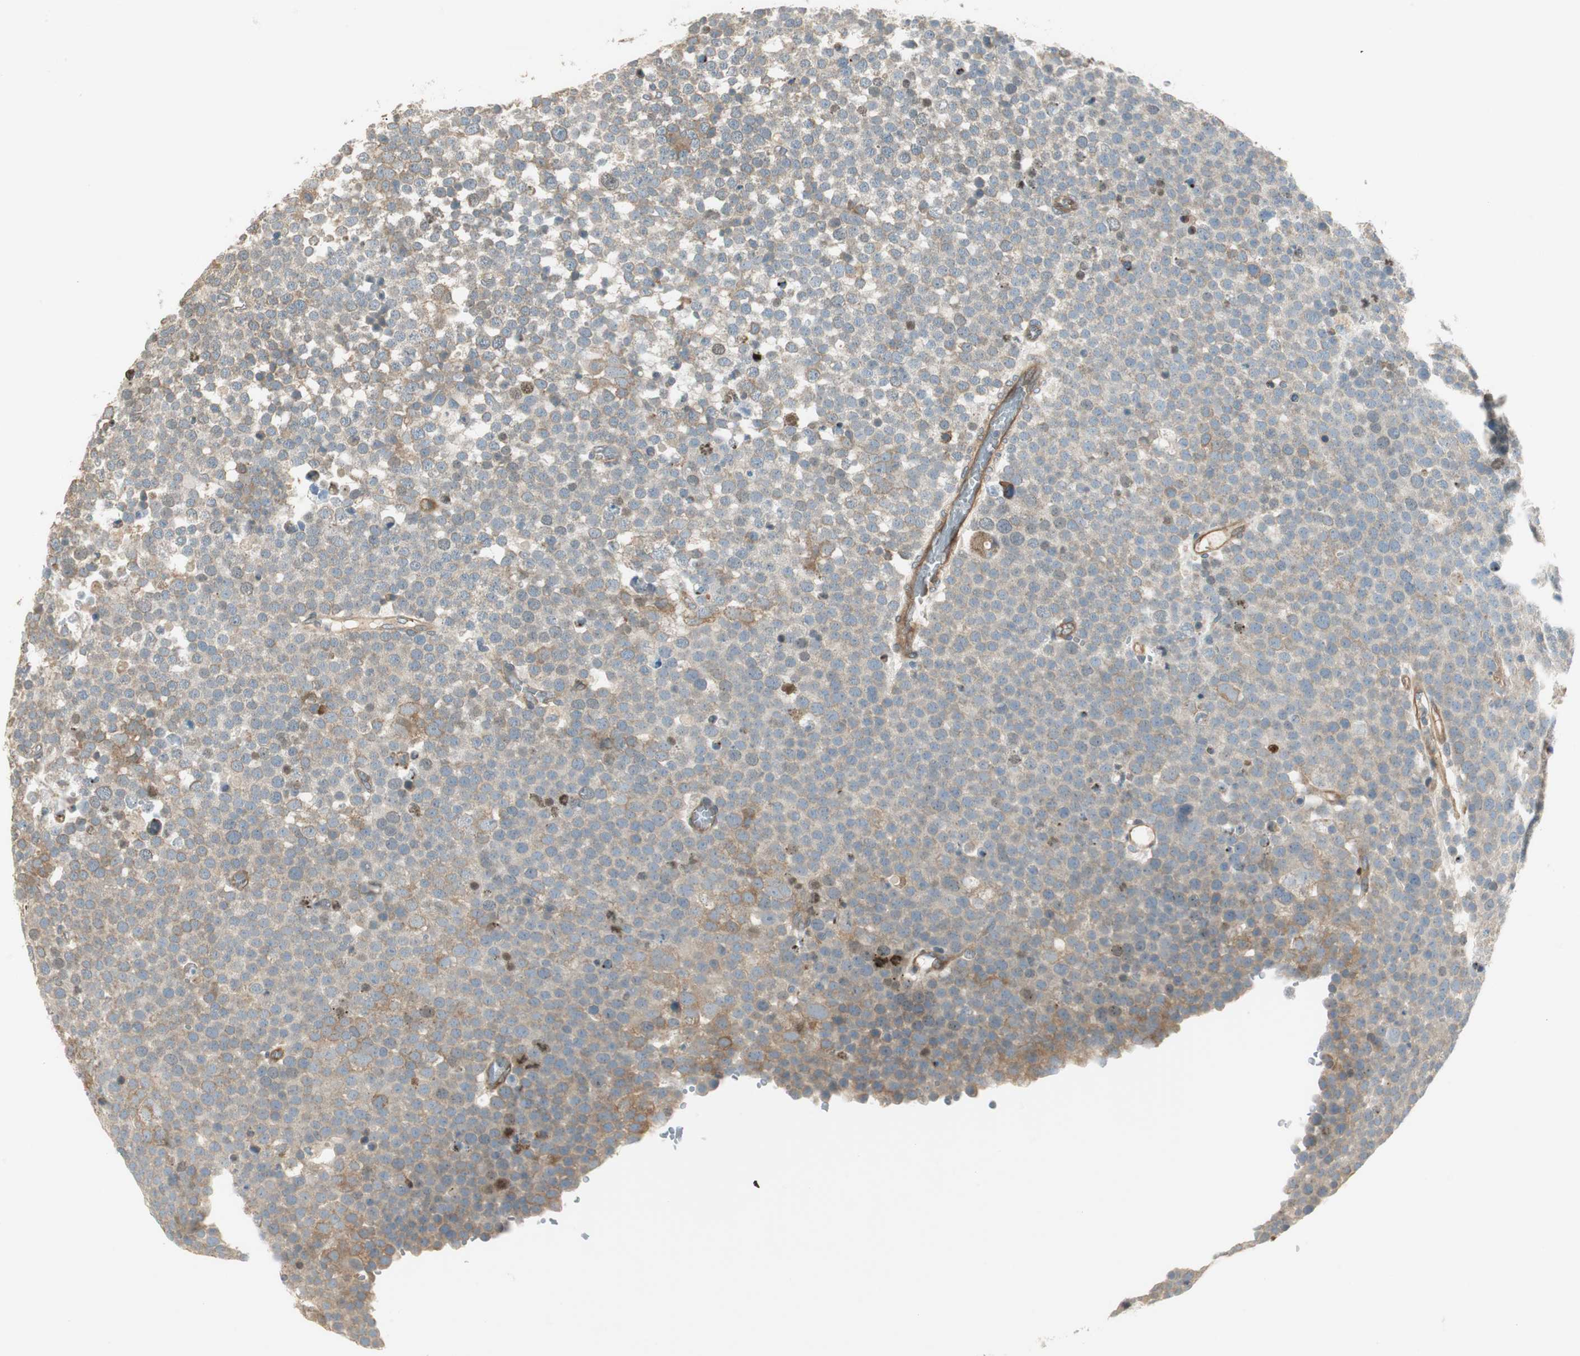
{"staining": {"intensity": "weak", "quantity": "25%-75%", "location": "cytoplasmic/membranous"}, "tissue": "testis cancer", "cell_type": "Tumor cells", "image_type": "cancer", "snomed": [{"axis": "morphology", "description": "Seminoma, NOS"}, {"axis": "topography", "description": "Testis"}], "caption": "Immunohistochemical staining of human testis seminoma exhibits low levels of weak cytoplasmic/membranous protein expression in approximately 25%-75% of tumor cells.", "gene": "STON1-GTF2A1L", "patient": {"sex": "male", "age": 71}}